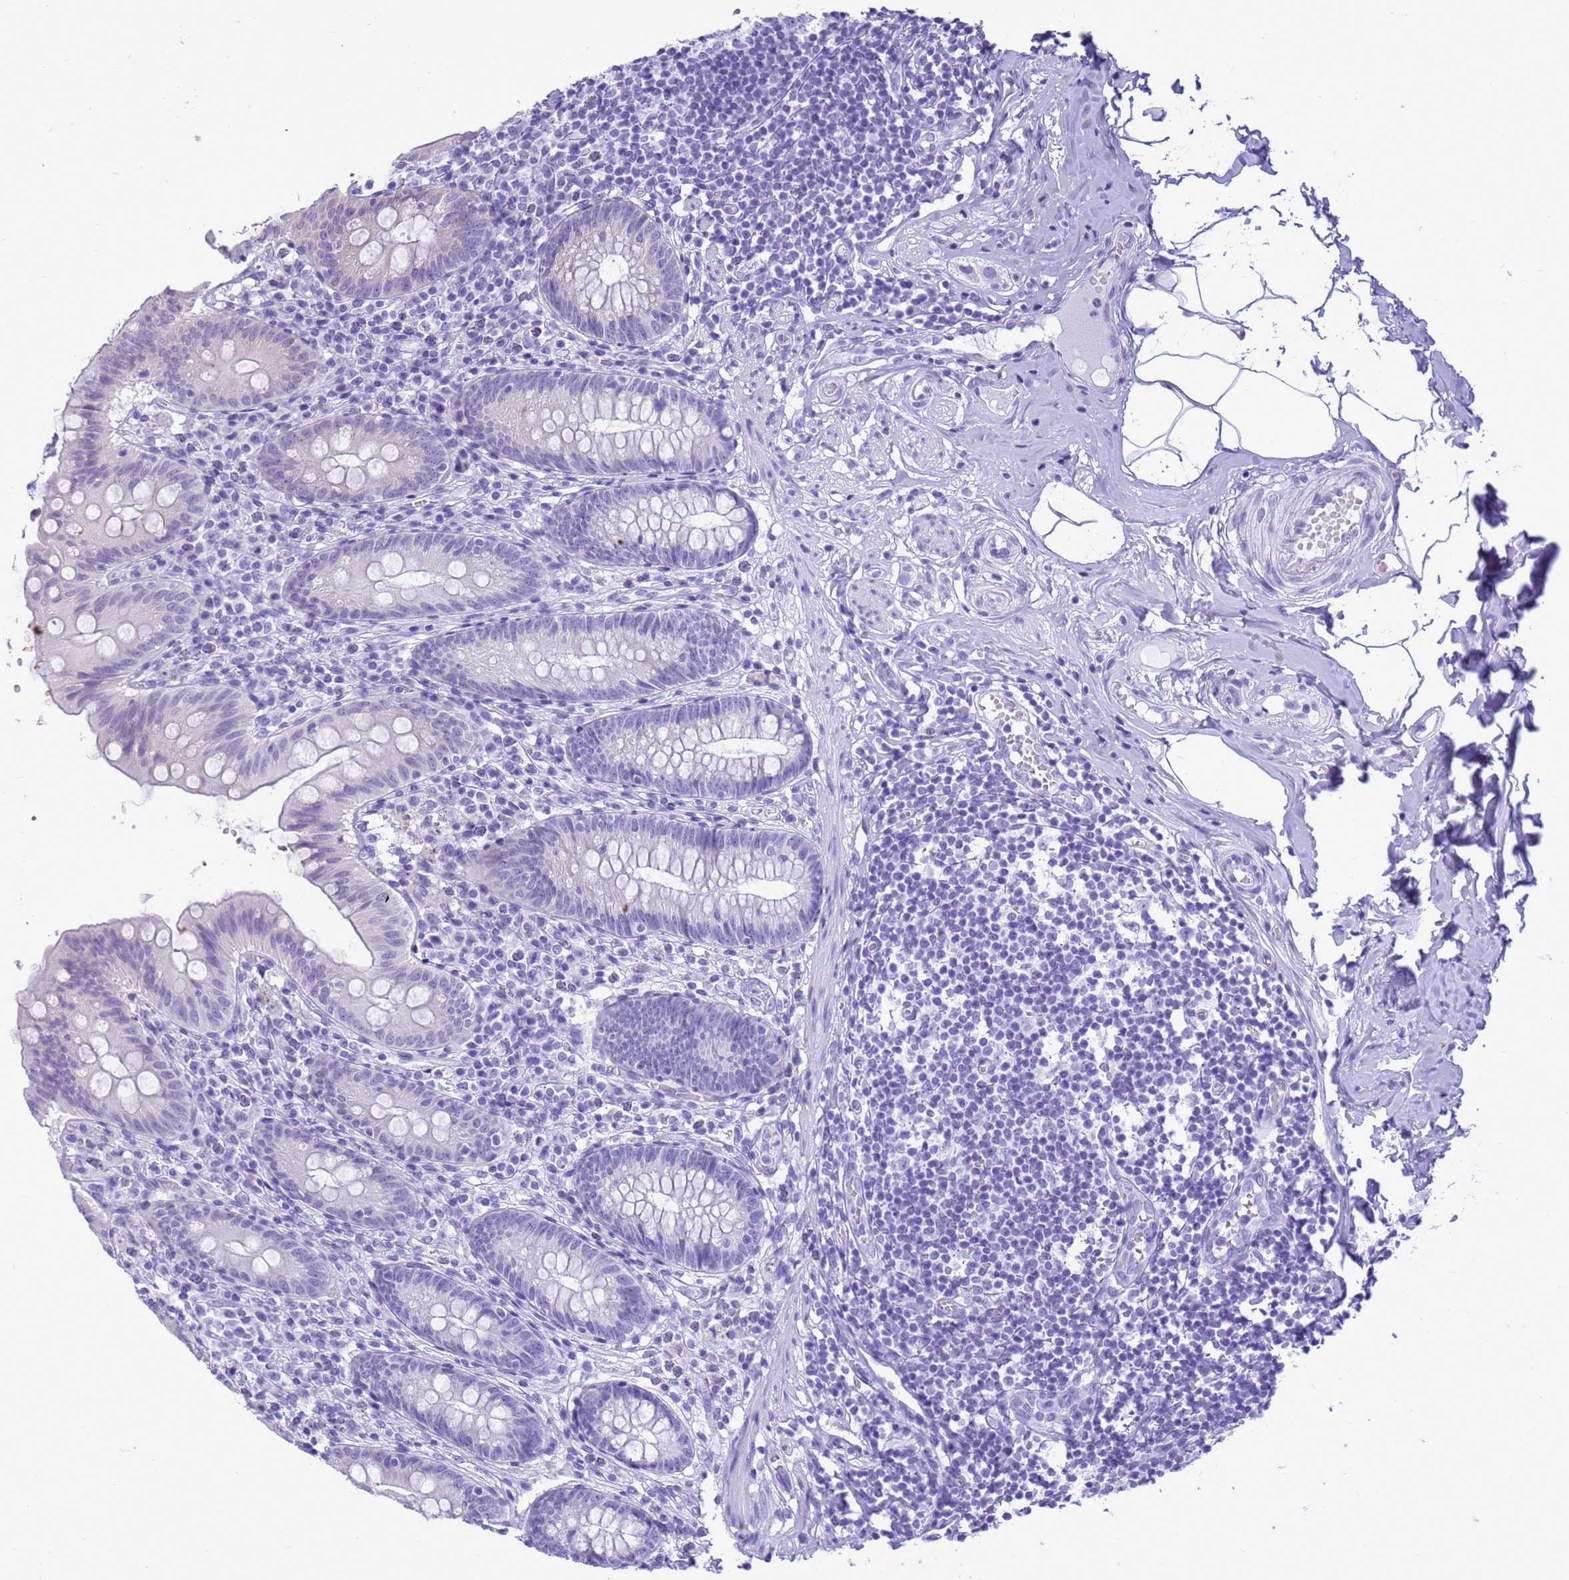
{"staining": {"intensity": "negative", "quantity": "none", "location": "none"}, "tissue": "appendix", "cell_type": "Glandular cells", "image_type": "normal", "snomed": [{"axis": "morphology", "description": "Normal tissue, NOS"}, {"axis": "topography", "description": "Appendix"}], "caption": "Immunohistochemistry micrograph of unremarkable appendix: human appendix stained with DAB (3,3'-diaminobenzidine) shows no significant protein positivity in glandular cells.", "gene": "STATH", "patient": {"sex": "male", "age": 55}}